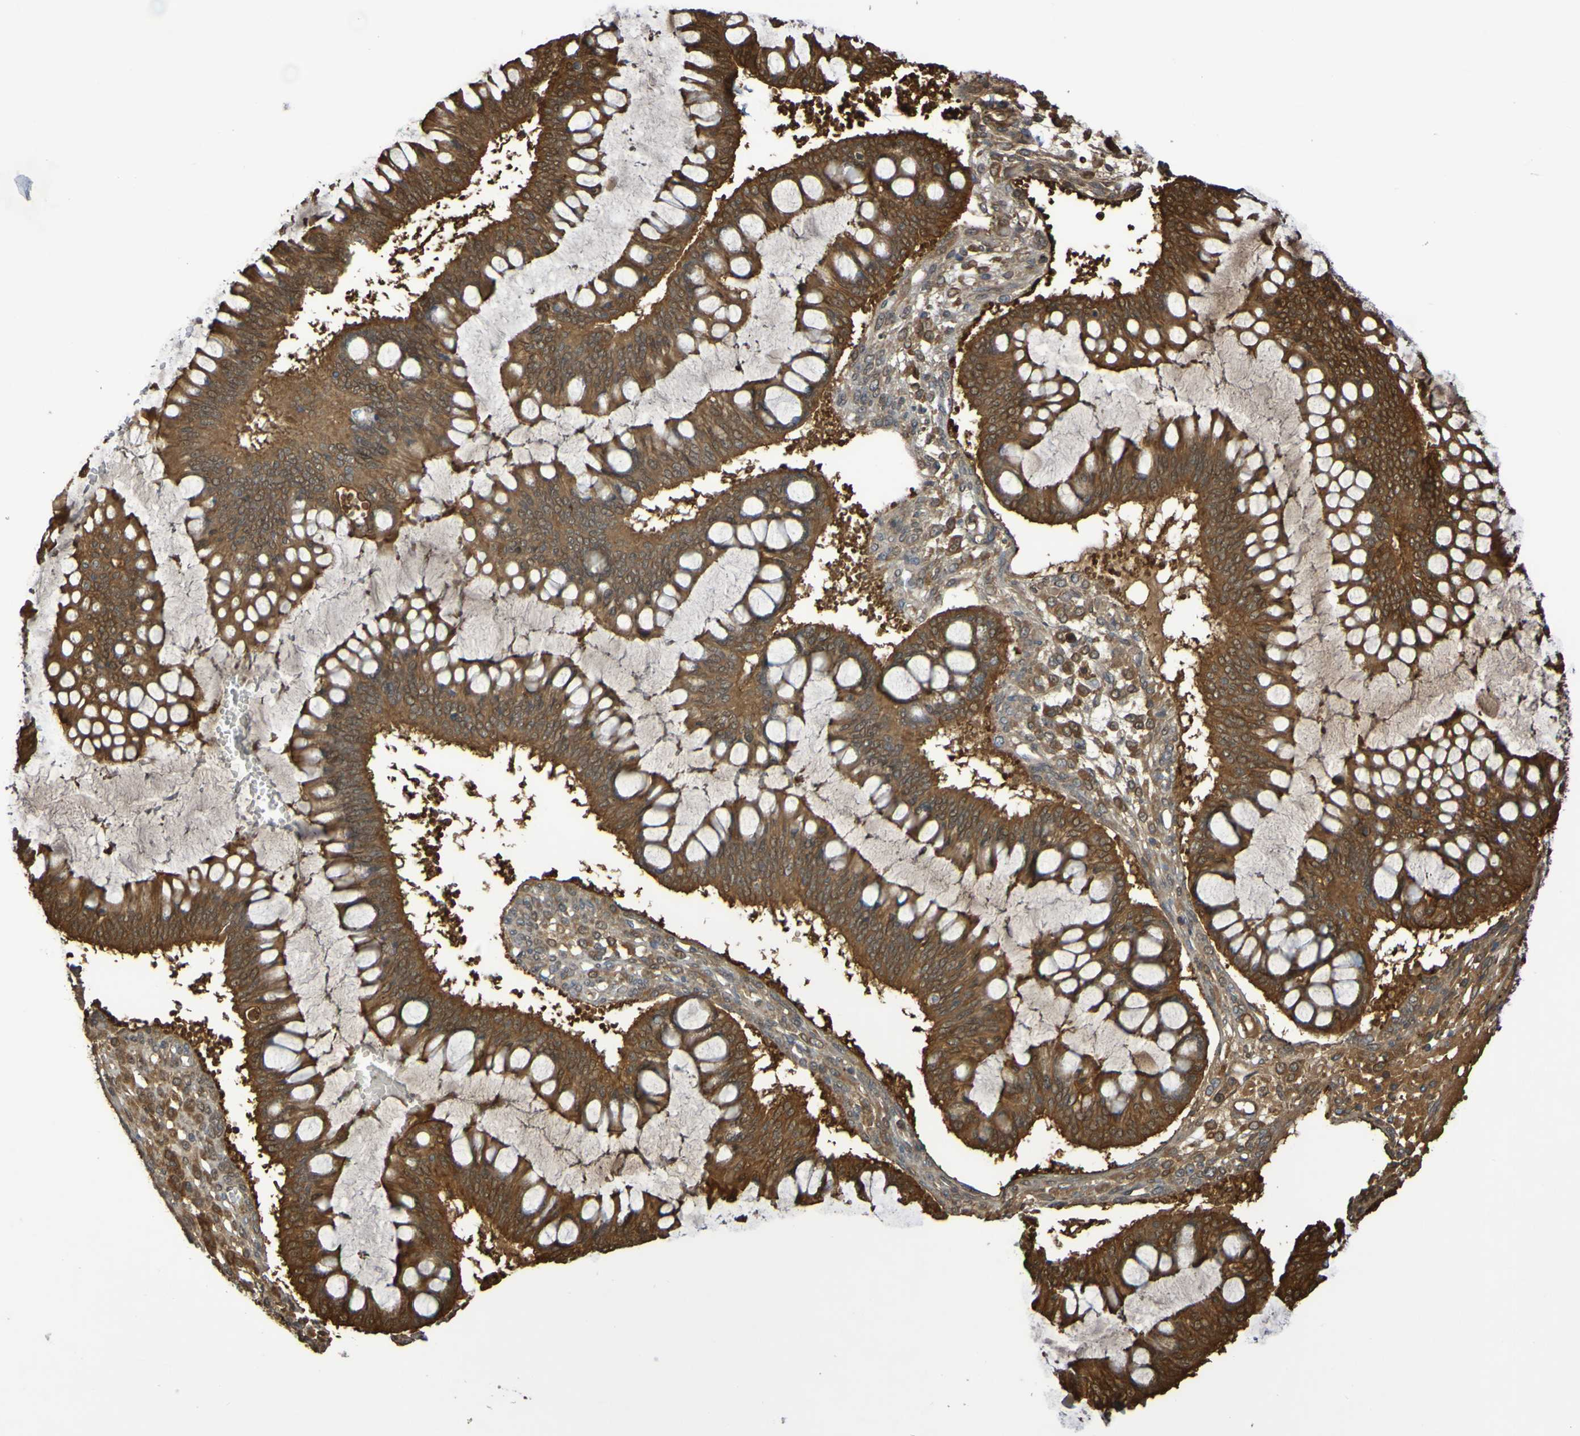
{"staining": {"intensity": "strong", "quantity": ">75%", "location": "cytoplasmic/membranous"}, "tissue": "ovarian cancer", "cell_type": "Tumor cells", "image_type": "cancer", "snomed": [{"axis": "morphology", "description": "Cystadenocarcinoma, mucinous, NOS"}, {"axis": "topography", "description": "Ovary"}], "caption": "Immunohistochemistry photomicrograph of neoplastic tissue: ovarian cancer (mucinous cystadenocarcinoma) stained using IHC demonstrates high levels of strong protein expression localized specifically in the cytoplasmic/membranous of tumor cells, appearing as a cytoplasmic/membranous brown color.", "gene": "SERPINB6", "patient": {"sex": "female", "age": 73}}